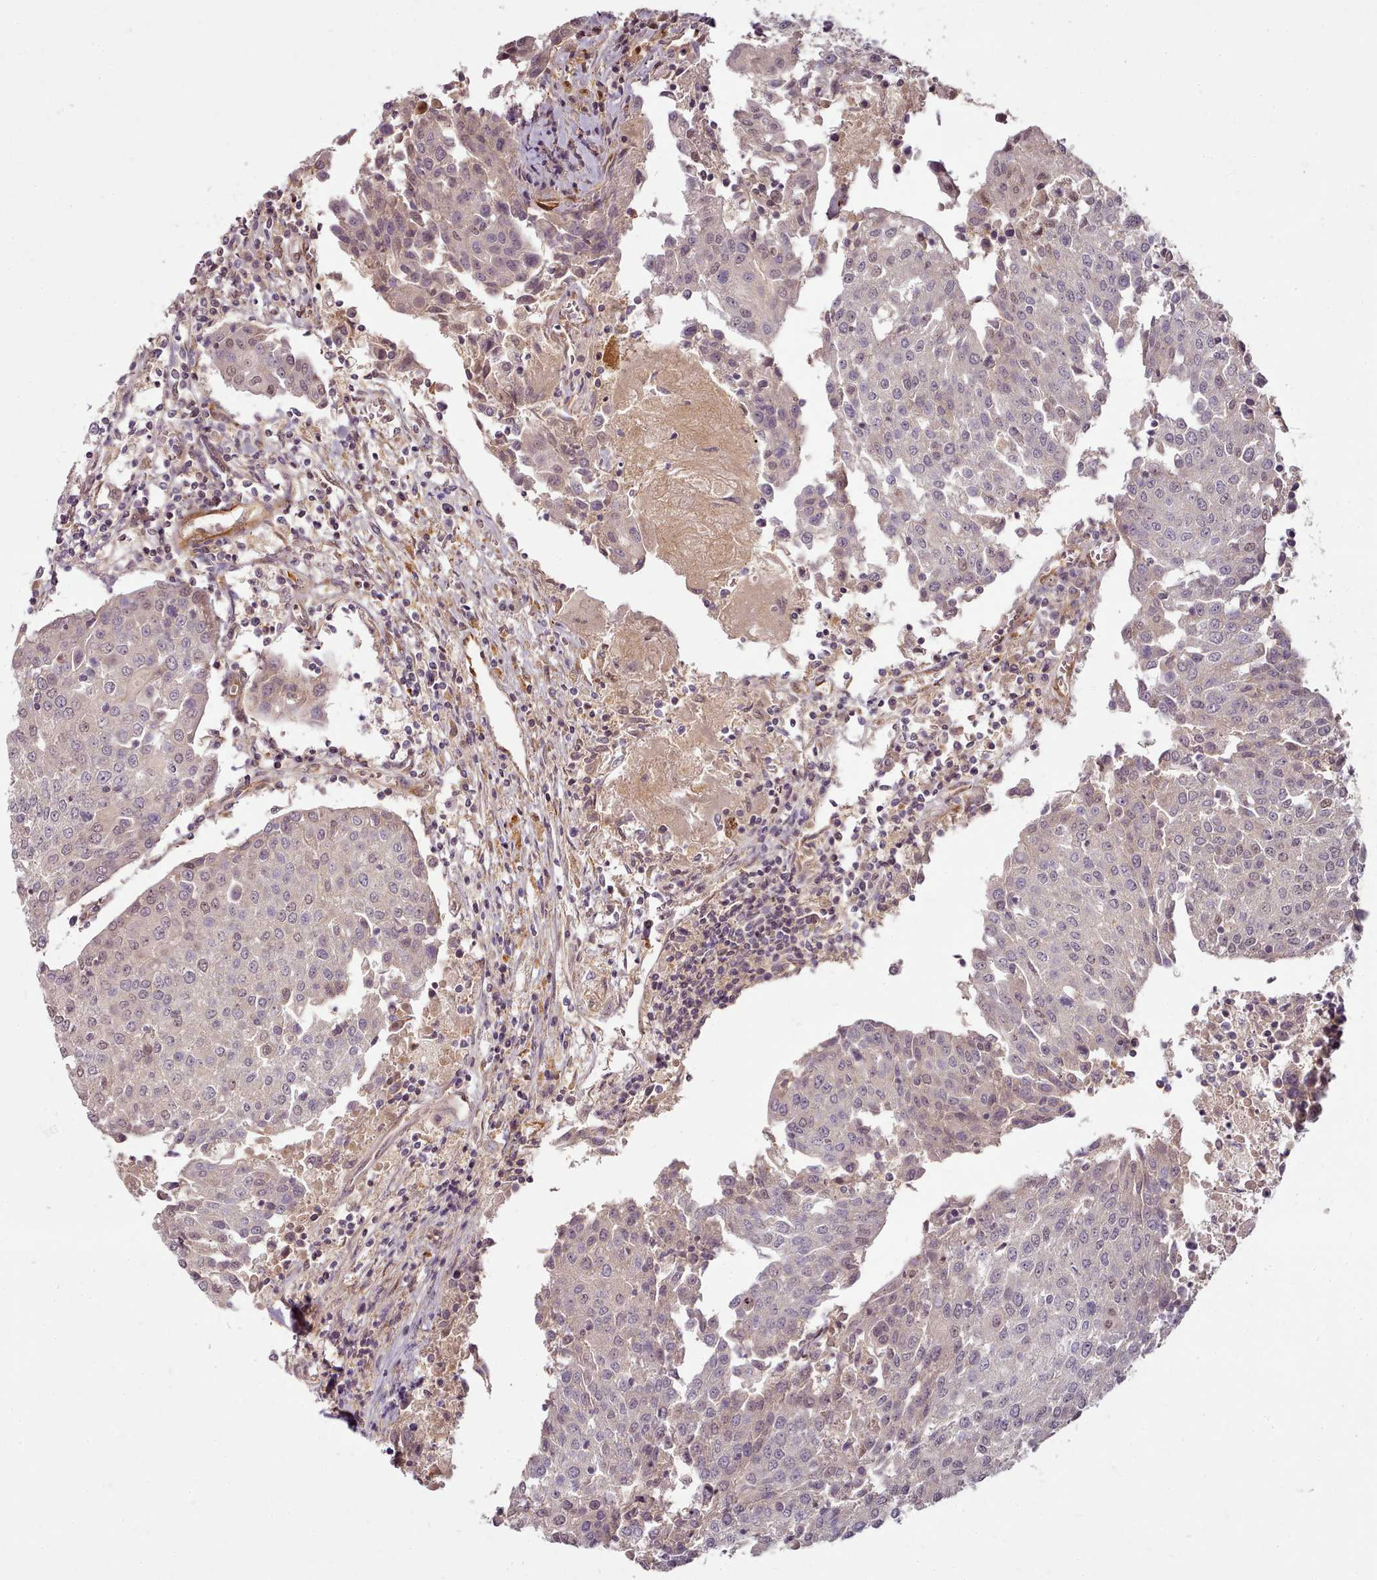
{"staining": {"intensity": "weak", "quantity": "<25%", "location": "nuclear"}, "tissue": "urothelial cancer", "cell_type": "Tumor cells", "image_type": "cancer", "snomed": [{"axis": "morphology", "description": "Urothelial carcinoma, High grade"}, {"axis": "topography", "description": "Urinary bladder"}], "caption": "High power microscopy image of an immunohistochemistry (IHC) histopathology image of urothelial cancer, revealing no significant expression in tumor cells.", "gene": "C1QTNF5", "patient": {"sex": "female", "age": 85}}